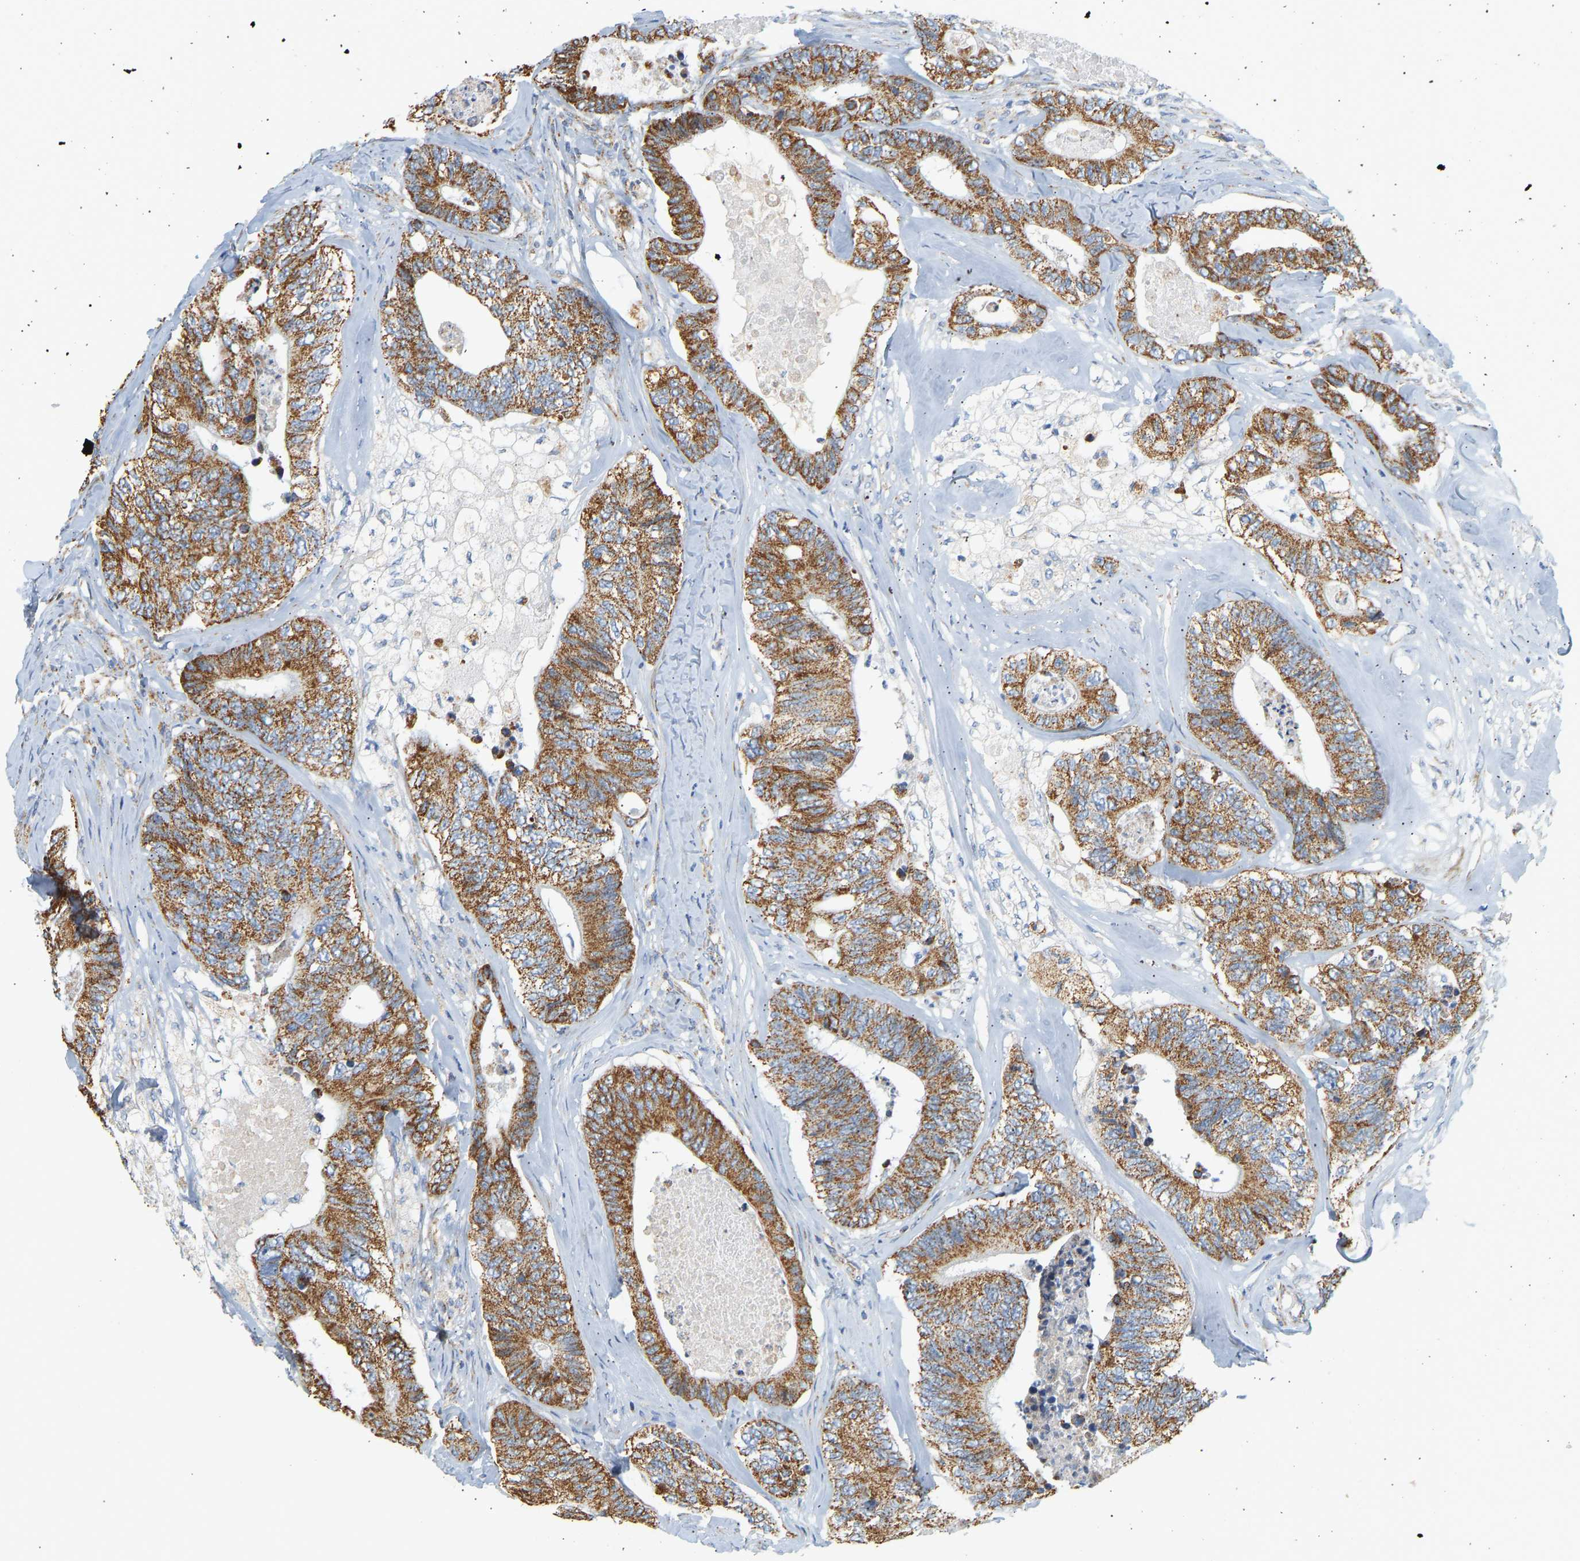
{"staining": {"intensity": "moderate", "quantity": ">75%", "location": "cytoplasmic/membranous"}, "tissue": "colorectal cancer", "cell_type": "Tumor cells", "image_type": "cancer", "snomed": [{"axis": "morphology", "description": "Adenocarcinoma, NOS"}, {"axis": "topography", "description": "Colon"}], "caption": "The histopathology image shows a brown stain indicating the presence of a protein in the cytoplasmic/membranous of tumor cells in colorectal cancer (adenocarcinoma). (Brightfield microscopy of DAB IHC at high magnification).", "gene": "GRPEL2", "patient": {"sex": "female", "age": 67}}